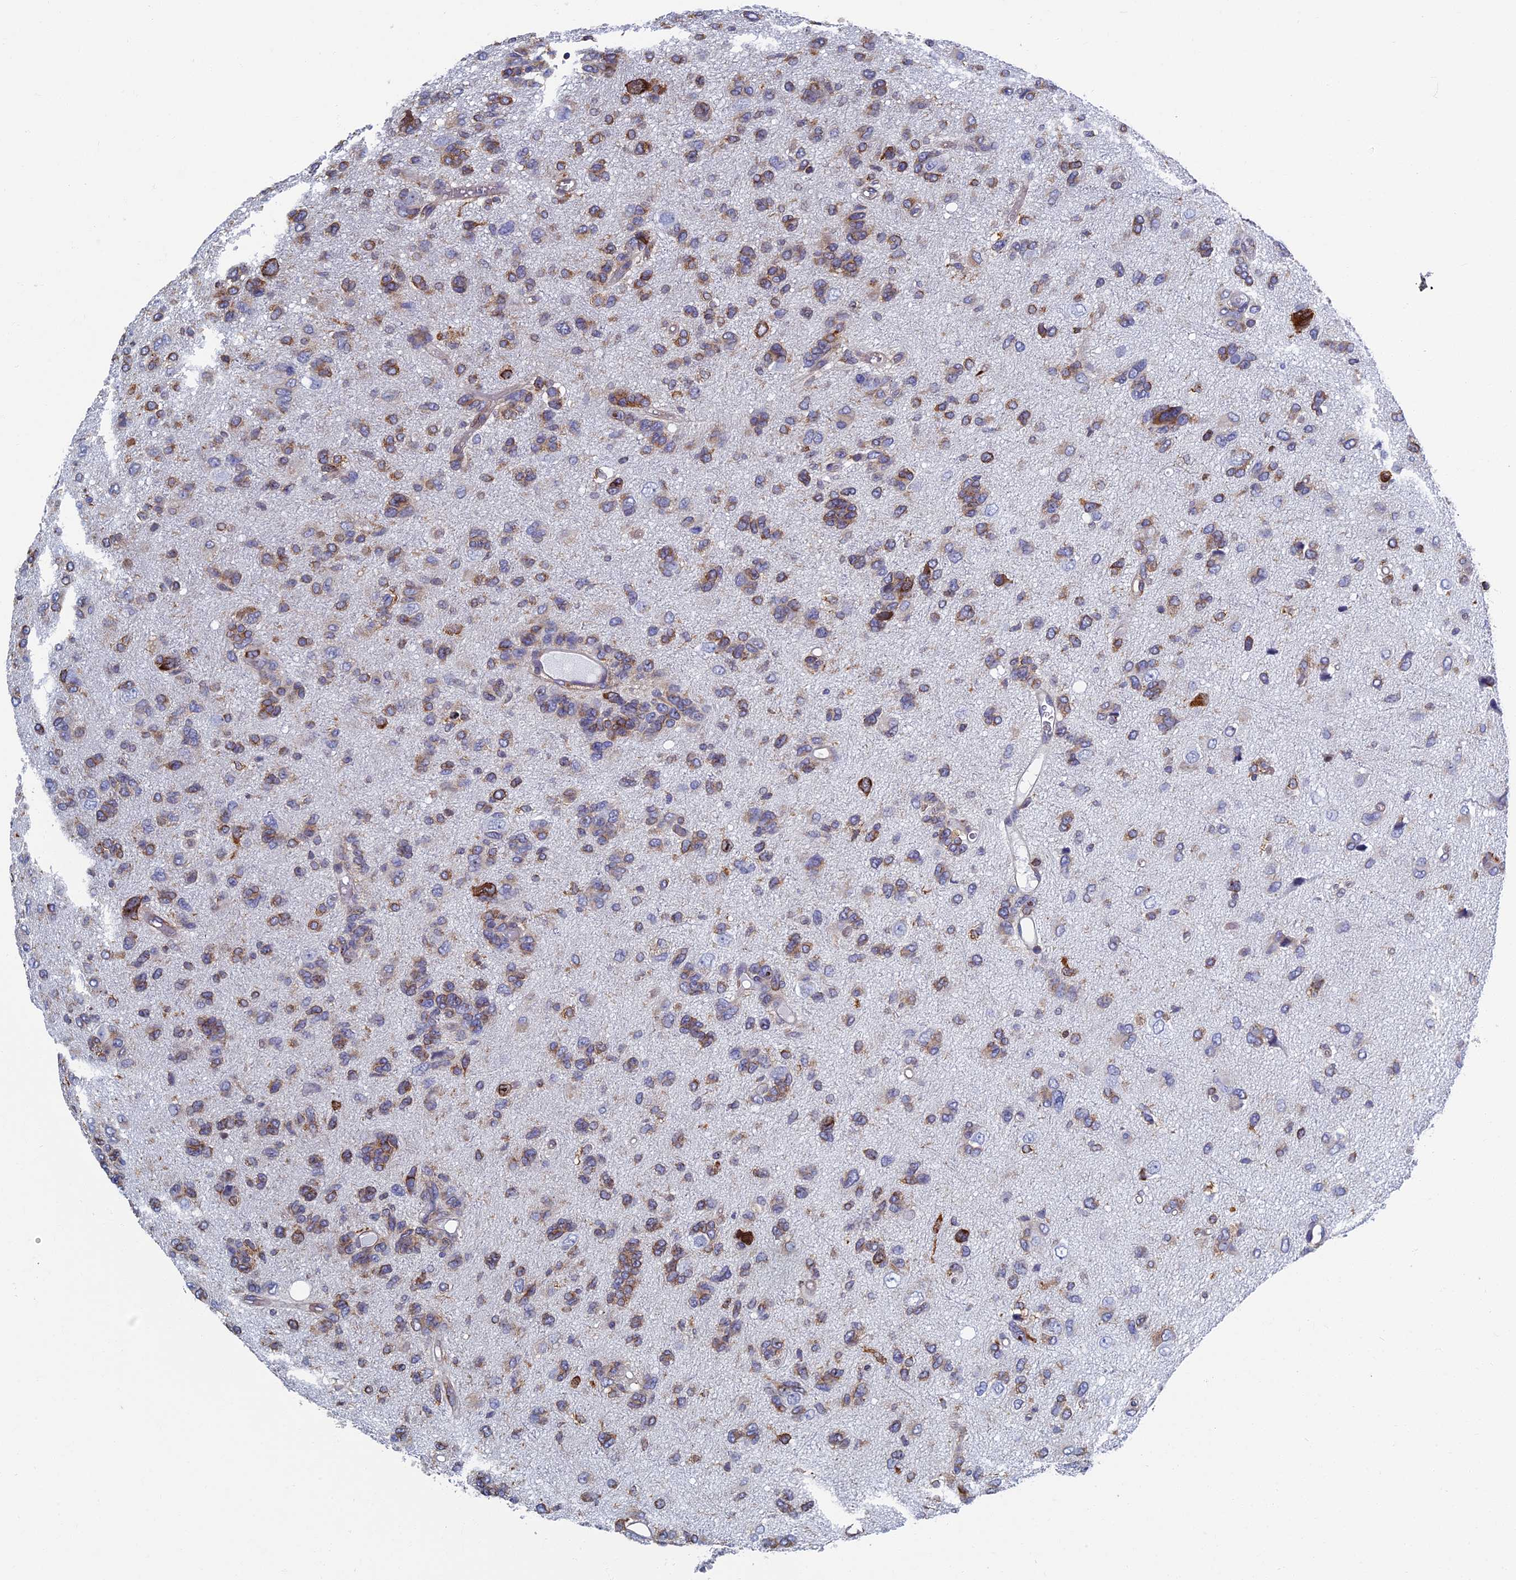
{"staining": {"intensity": "moderate", "quantity": "25%-75%", "location": "cytoplasmic/membranous"}, "tissue": "glioma", "cell_type": "Tumor cells", "image_type": "cancer", "snomed": [{"axis": "morphology", "description": "Glioma, malignant, High grade"}, {"axis": "topography", "description": "Brain"}], "caption": "This micrograph exhibits immunohistochemistry (IHC) staining of human malignant high-grade glioma, with medium moderate cytoplasmic/membranous expression in approximately 25%-75% of tumor cells.", "gene": "YBX1", "patient": {"sex": "female", "age": 59}}